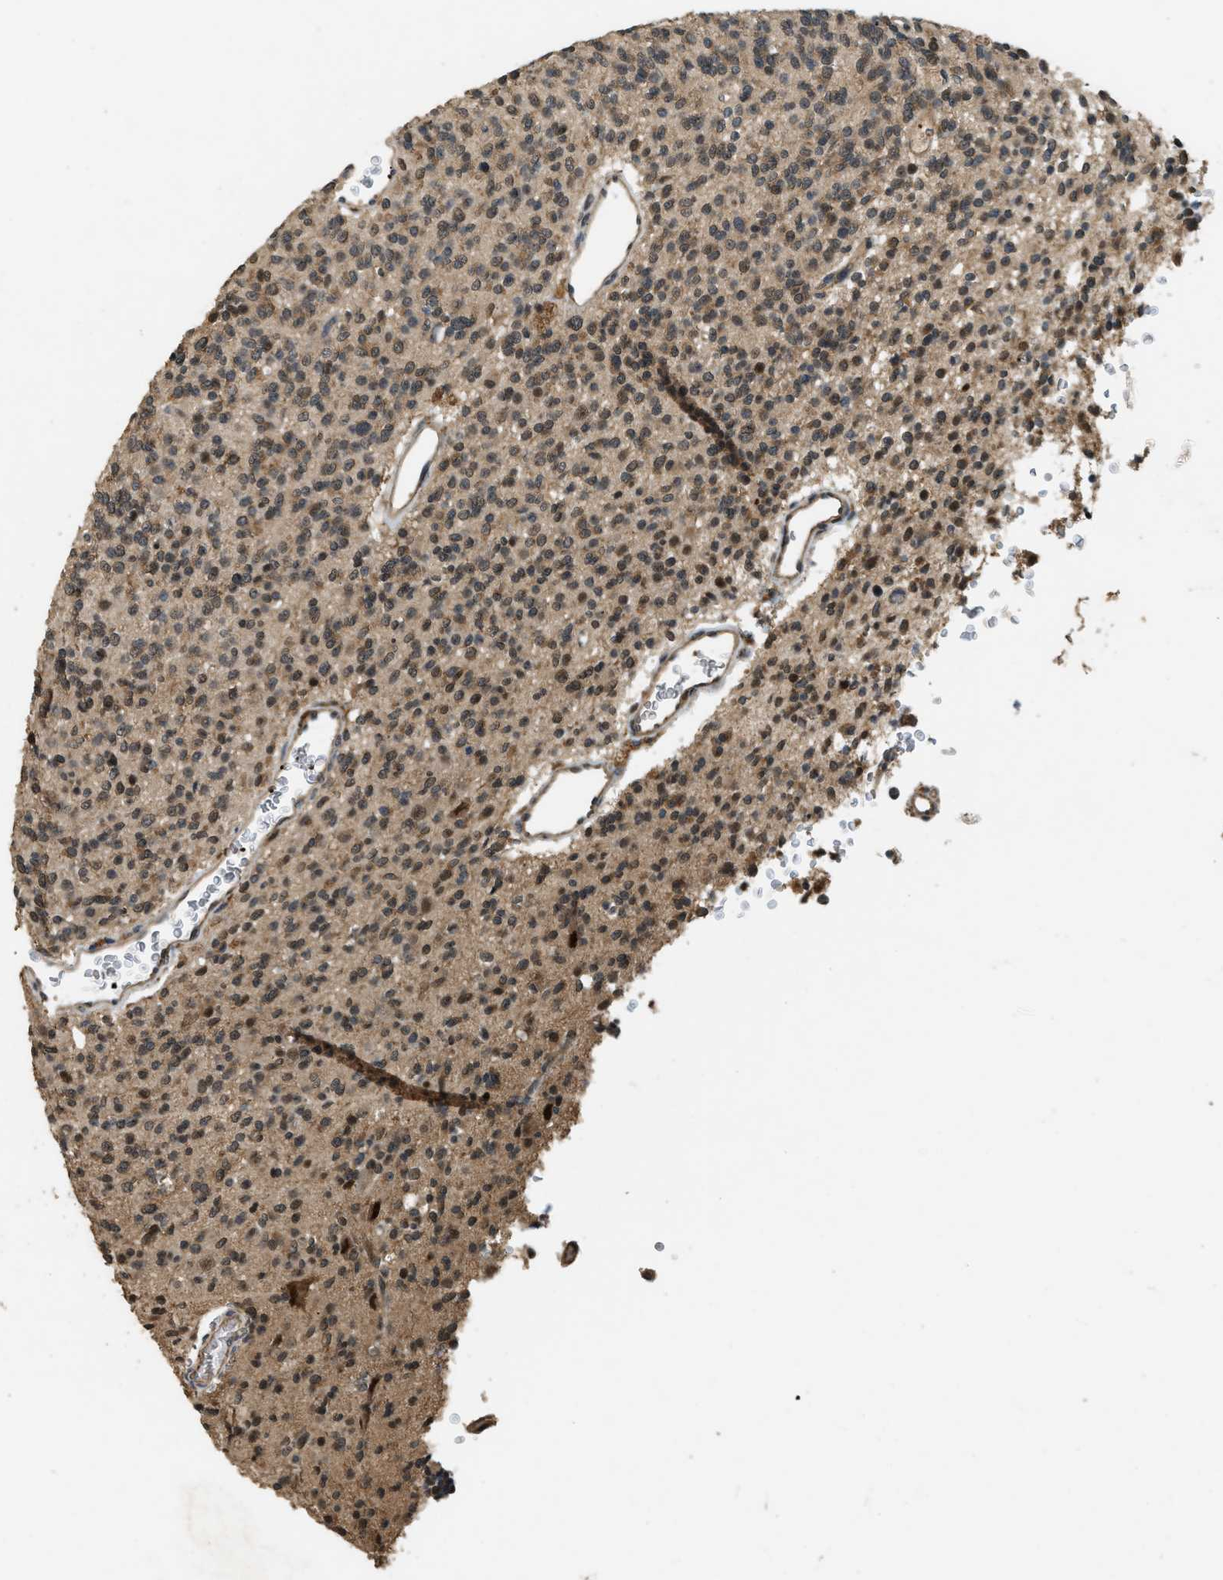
{"staining": {"intensity": "weak", "quantity": ">75%", "location": "cytoplasmic/membranous"}, "tissue": "glioma", "cell_type": "Tumor cells", "image_type": "cancer", "snomed": [{"axis": "morphology", "description": "Glioma, malignant, High grade"}, {"axis": "topography", "description": "Brain"}], "caption": "Immunohistochemical staining of human glioma demonstrates low levels of weak cytoplasmic/membranous expression in approximately >75% of tumor cells. The staining is performed using DAB brown chromogen to label protein expression. The nuclei are counter-stained blue using hematoxylin.", "gene": "RNF141", "patient": {"sex": "male", "age": 34}}